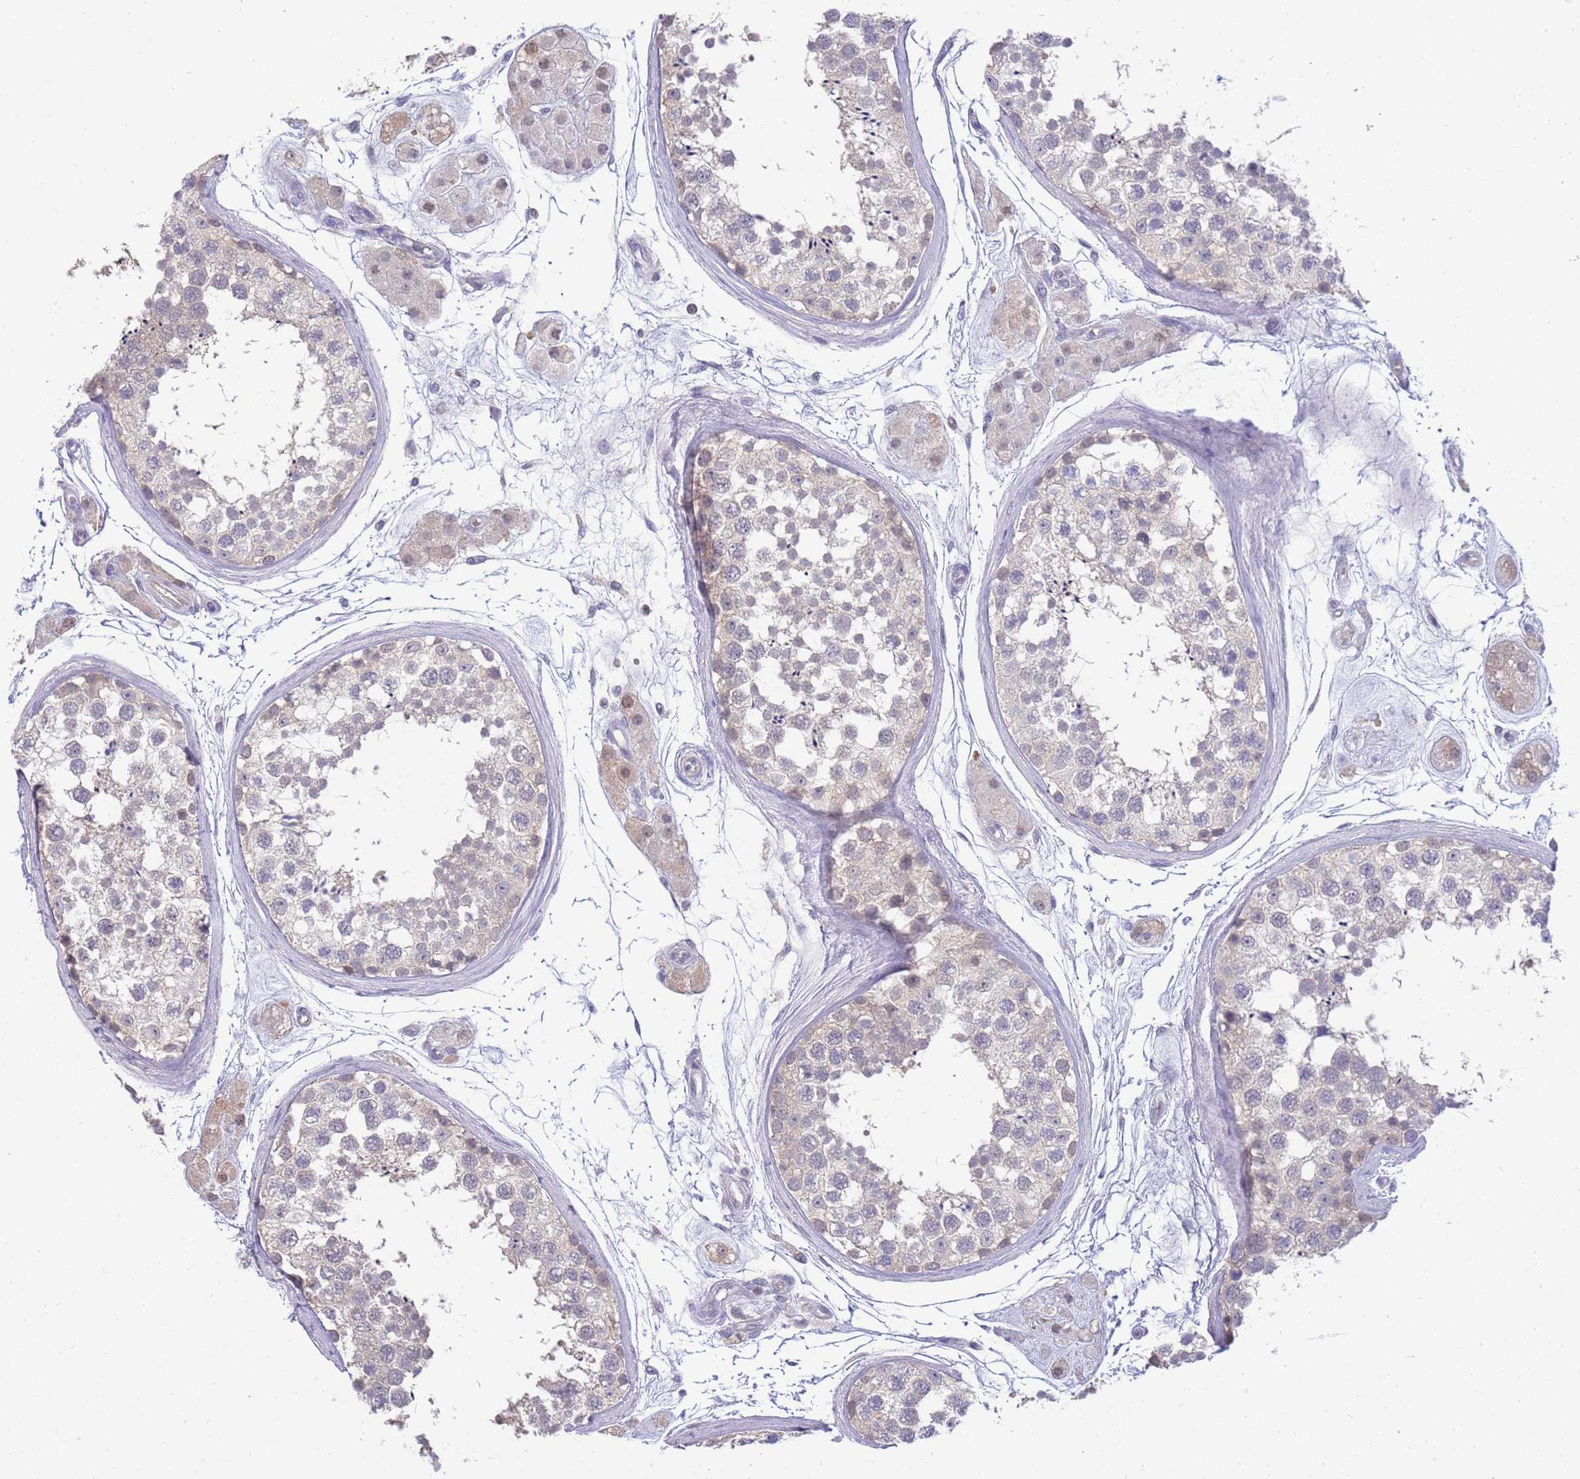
{"staining": {"intensity": "weak", "quantity": "<25%", "location": "cytoplasmic/membranous"}, "tissue": "testis", "cell_type": "Cells in seminiferous ducts", "image_type": "normal", "snomed": [{"axis": "morphology", "description": "Normal tissue, NOS"}, {"axis": "topography", "description": "Testis"}], "caption": "This is an IHC histopathology image of benign human testis. There is no staining in cells in seminiferous ducts.", "gene": "AP5S1", "patient": {"sex": "male", "age": 56}}